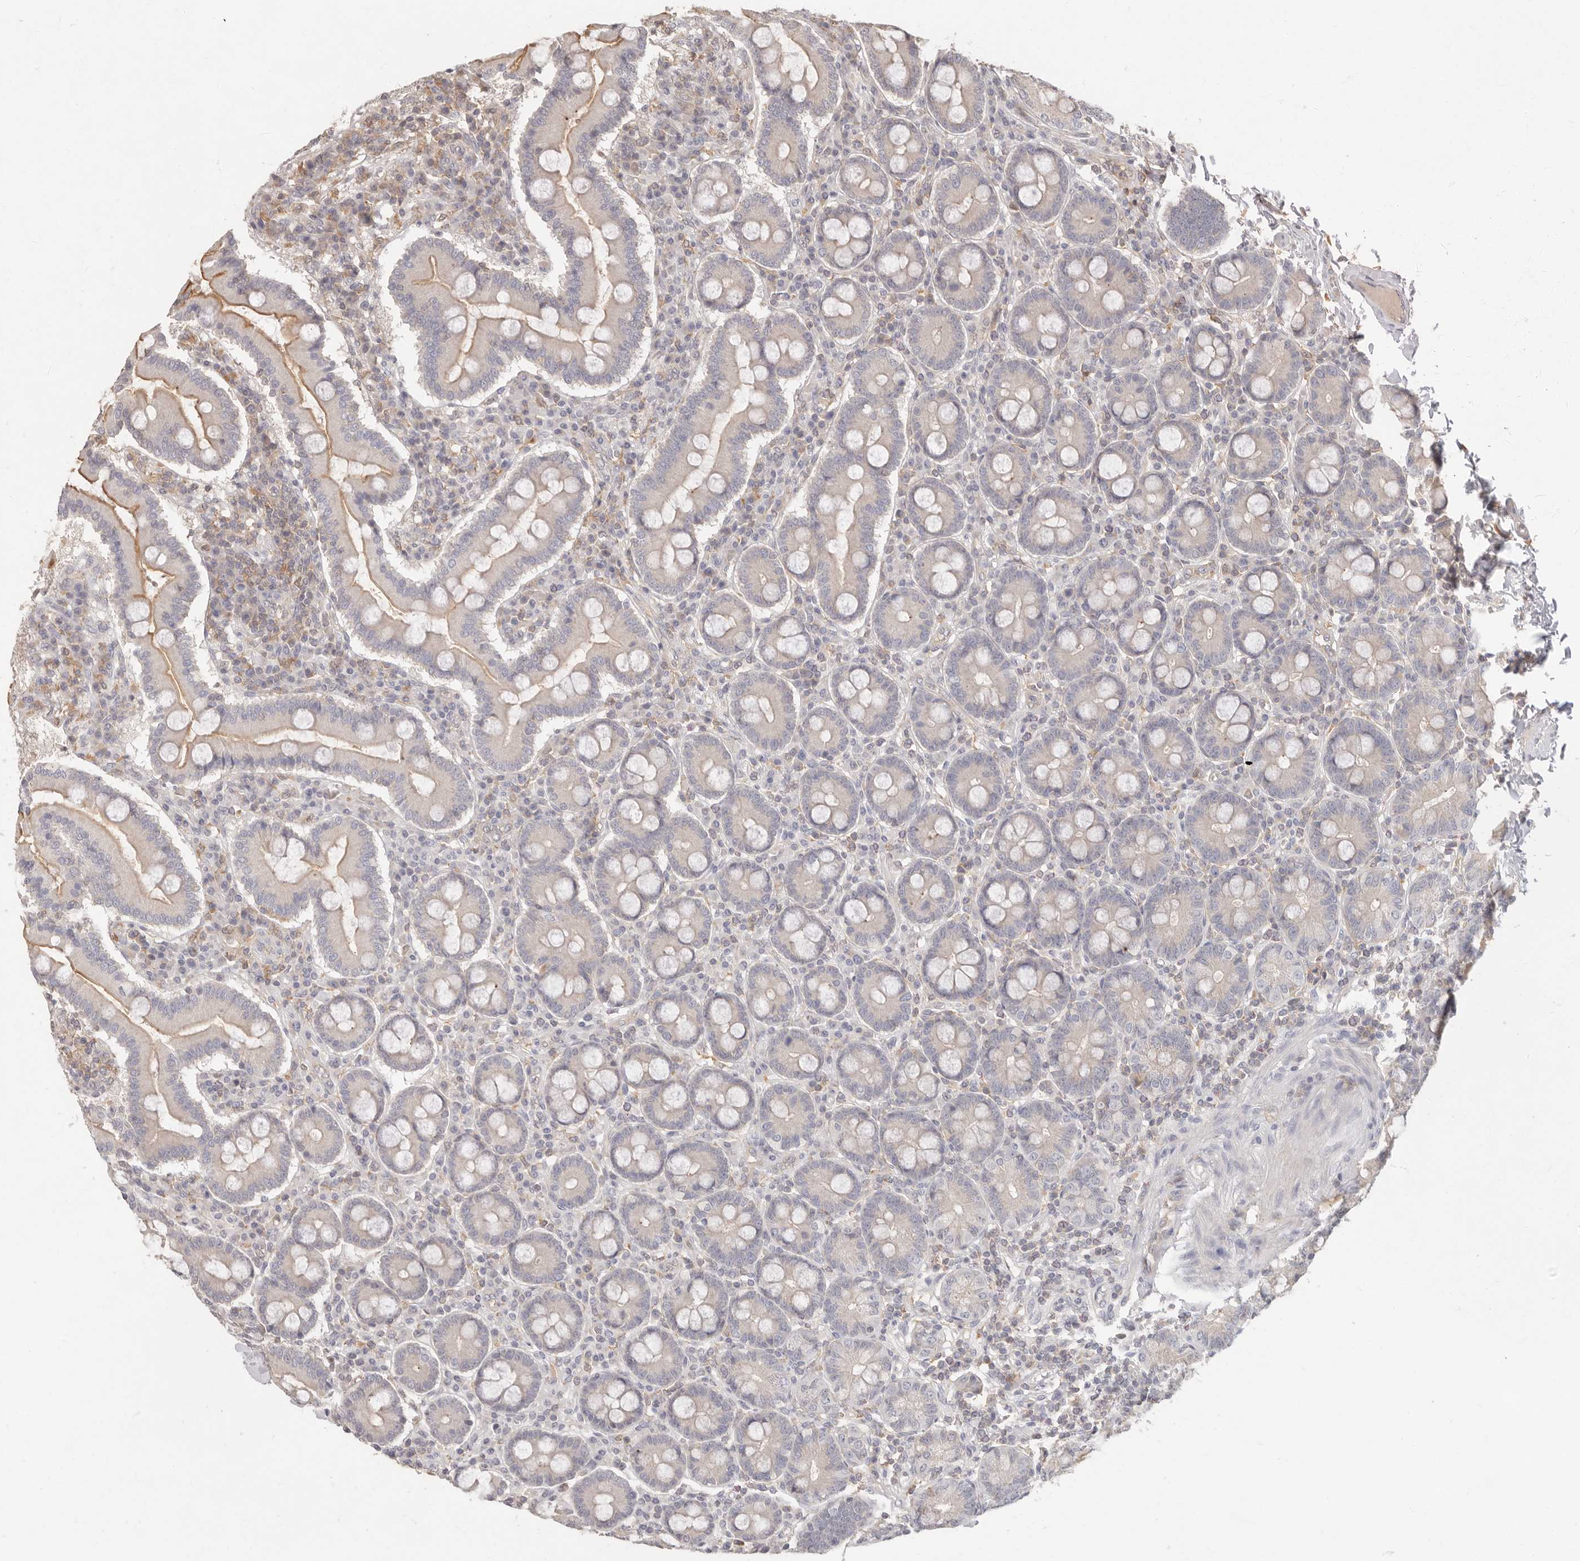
{"staining": {"intensity": "moderate", "quantity": "<25%", "location": "cytoplasmic/membranous"}, "tissue": "duodenum", "cell_type": "Glandular cells", "image_type": "normal", "snomed": [{"axis": "morphology", "description": "Normal tissue, NOS"}, {"axis": "topography", "description": "Duodenum"}], "caption": "Immunohistochemical staining of normal duodenum shows <25% levels of moderate cytoplasmic/membranous protein expression in about <25% of glandular cells. The staining is performed using DAB (3,3'-diaminobenzidine) brown chromogen to label protein expression. The nuclei are counter-stained blue using hematoxylin.", "gene": "NECAP2", "patient": {"sex": "male", "age": 50}}